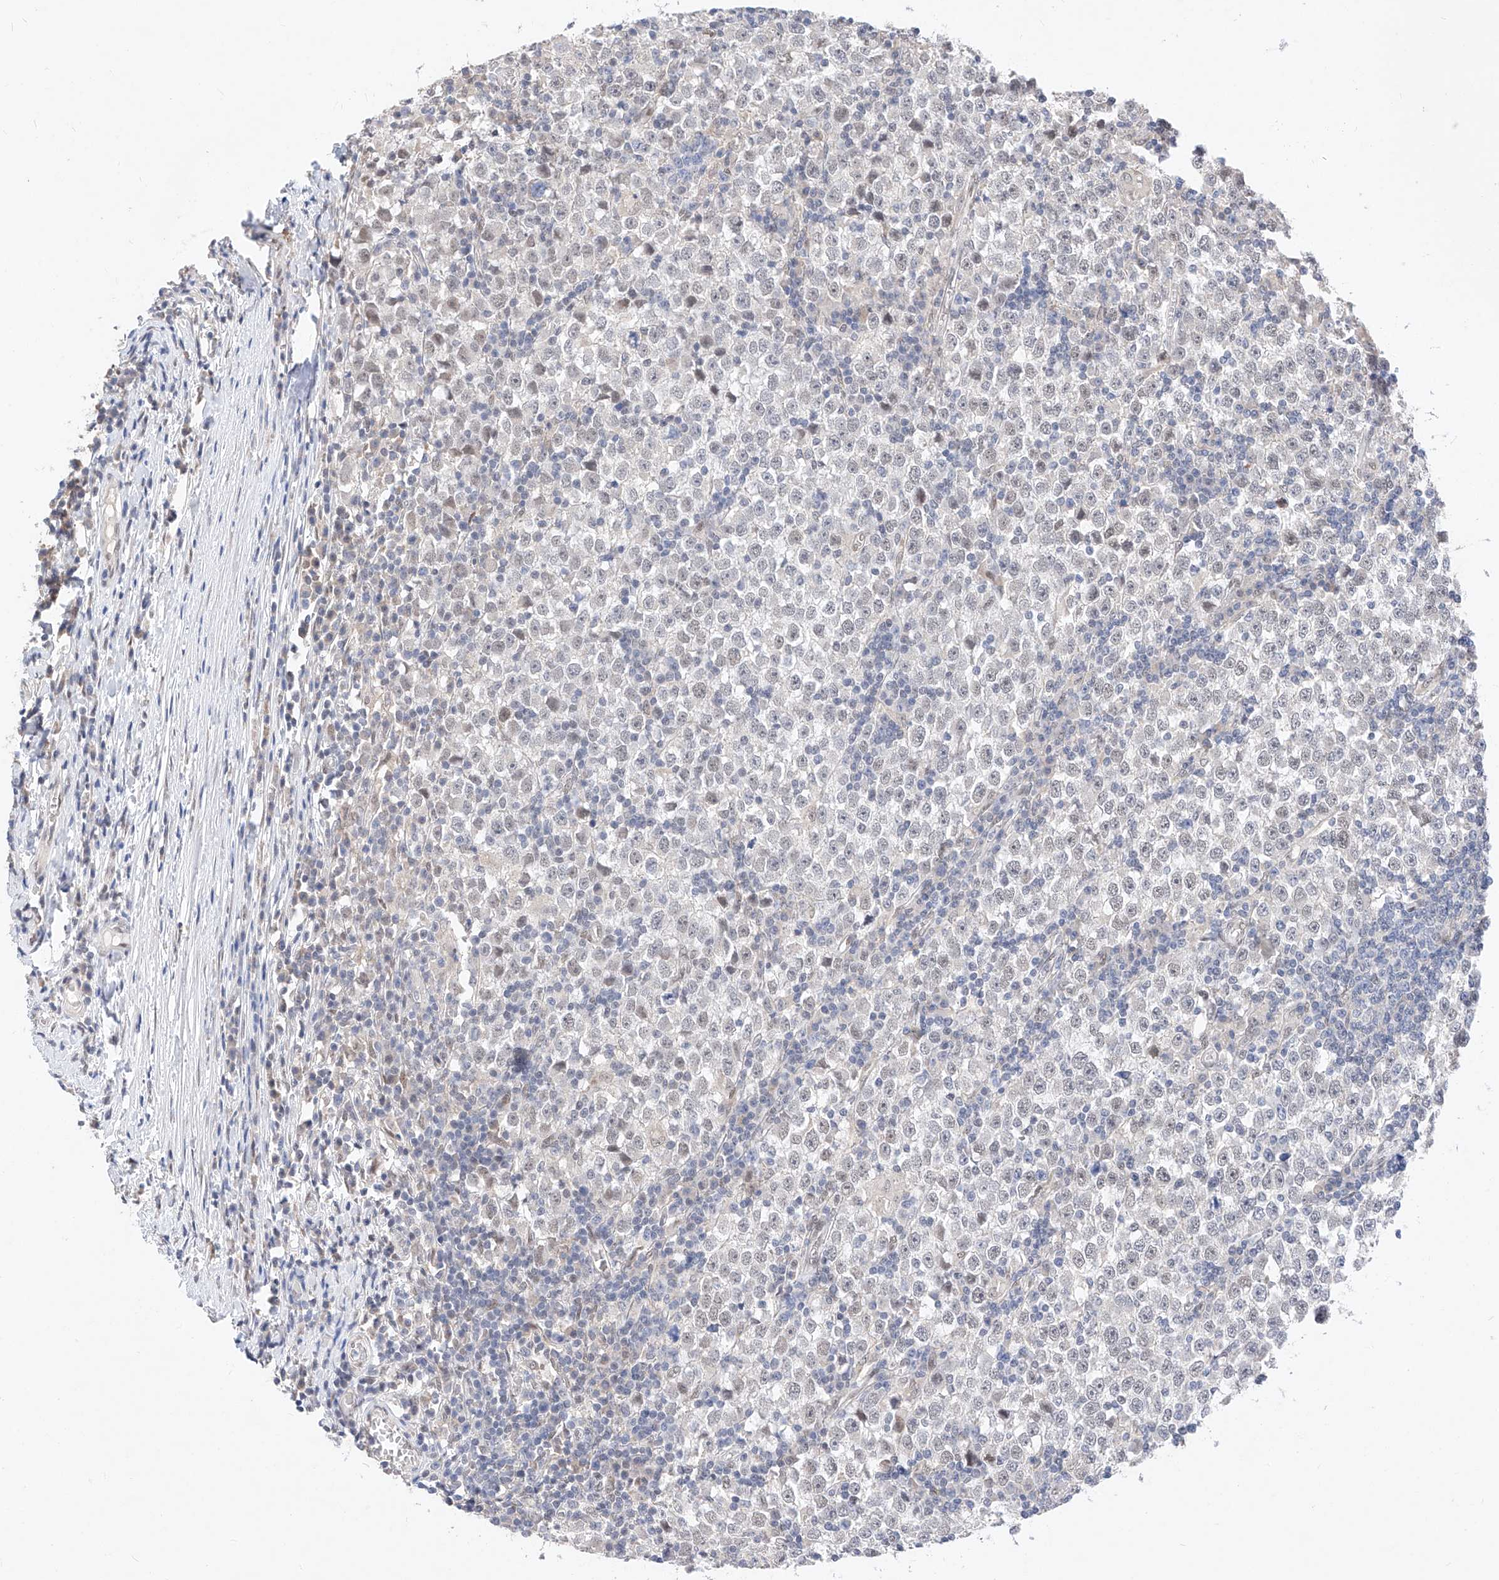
{"staining": {"intensity": "negative", "quantity": "none", "location": "none"}, "tissue": "testis cancer", "cell_type": "Tumor cells", "image_type": "cancer", "snomed": [{"axis": "morphology", "description": "Seminoma, NOS"}, {"axis": "topography", "description": "Testis"}], "caption": "A micrograph of human testis cancer is negative for staining in tumor cells.", "gene": "KCNJ1", "patient": {"sex": "male", "age": 65}}